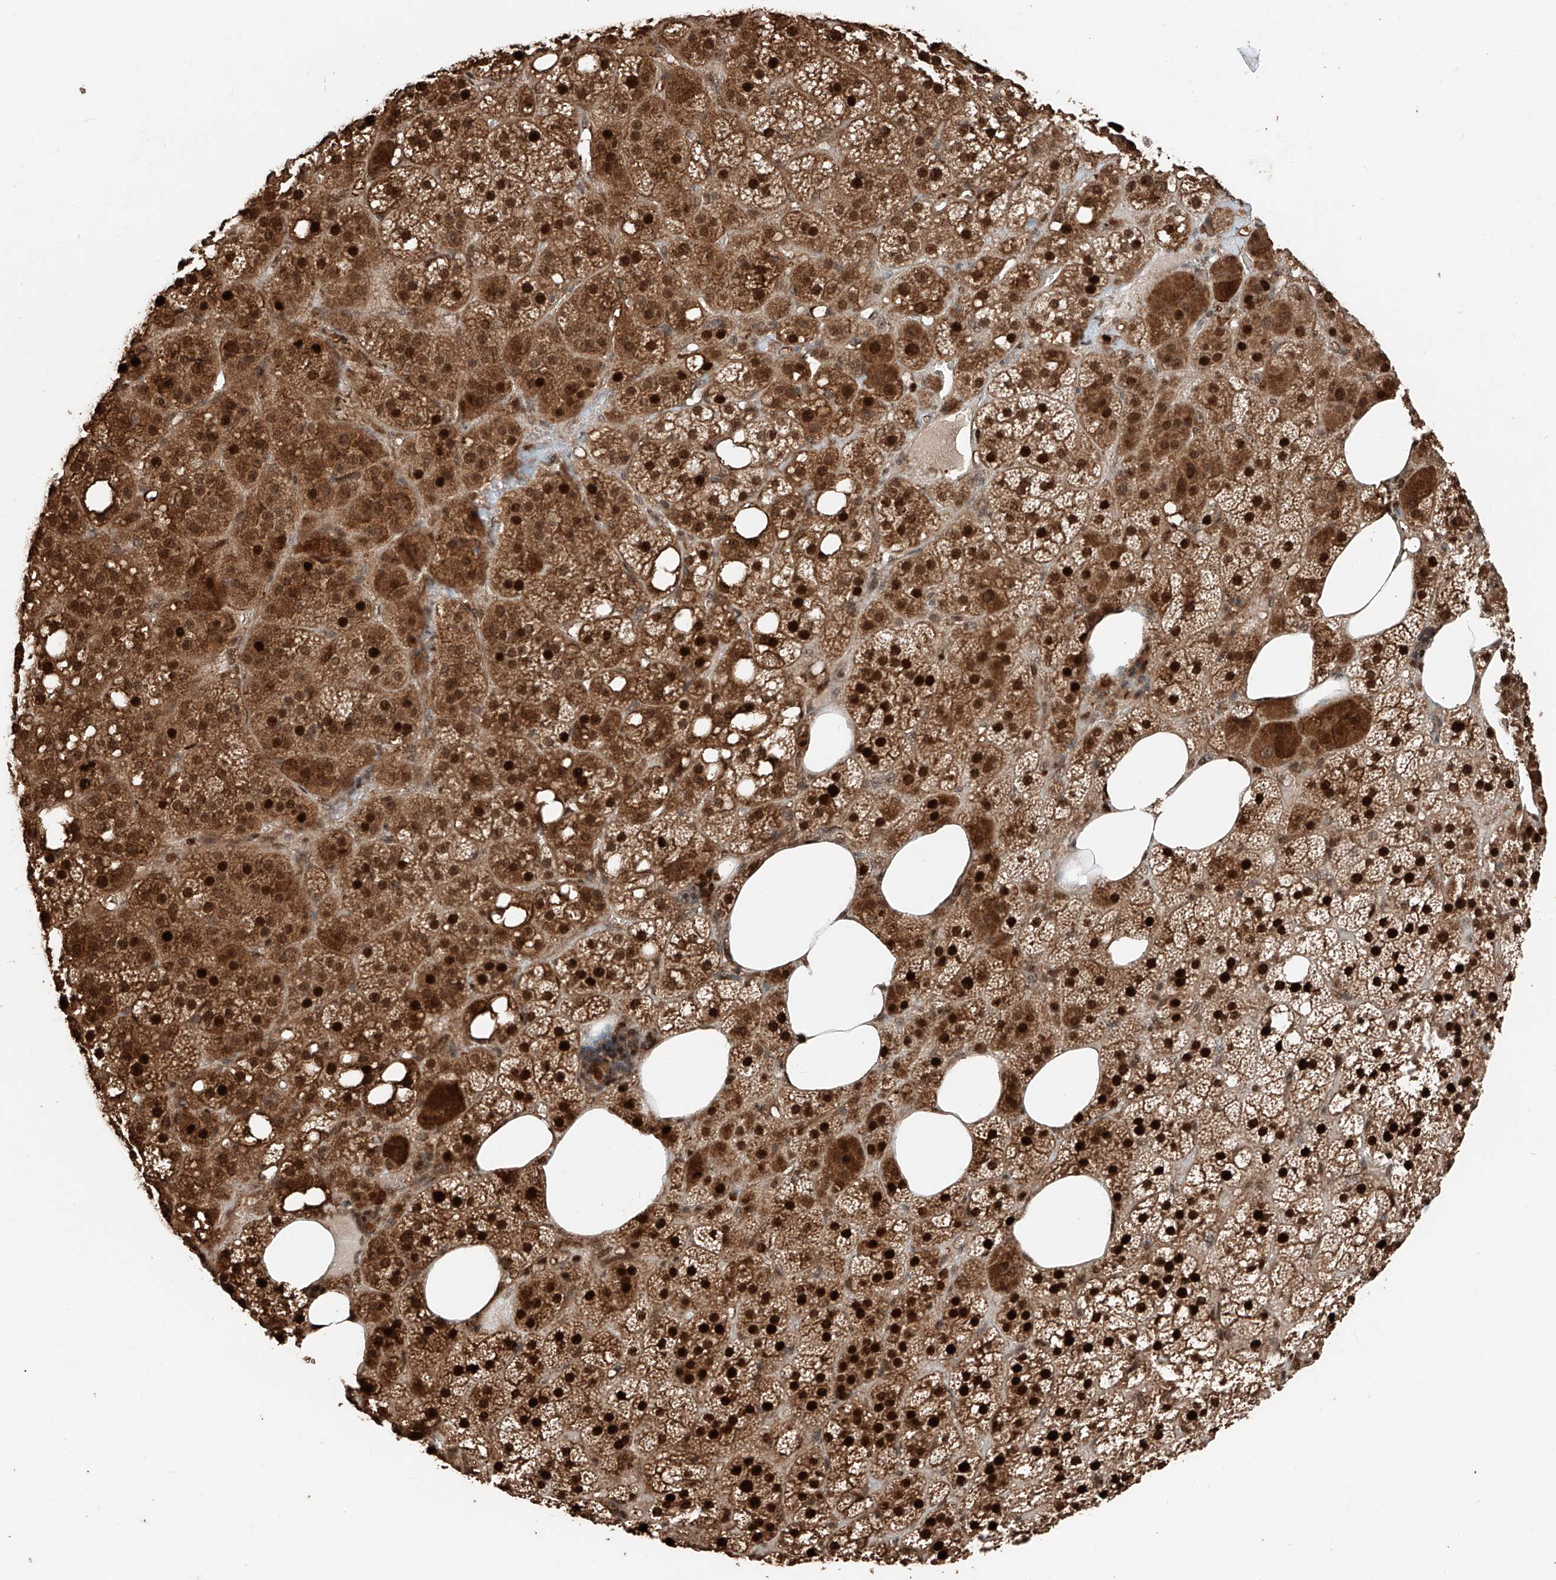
{"staining": {"intensity": "strong", "quantity": ">75%", "location": "cytoplasmic/membranous,nuclear"}, "tissue": "adrenal gland", "cell_type": "Glandular cells", "image_type": "normal", "snomed": [{"axis": "morphology", "description": "Normal tissue, NOS"}, {"axis": "topography", "description": "Adrenal gland"}], "caption": "Protein expression analysis of normal human adrenal gland reveals strong cytoplasmic/membranous,nuclear positivity in about >75% of glandular cells.", "gene": "RMND1", "patient": {"sex": "female", "age": 59}}